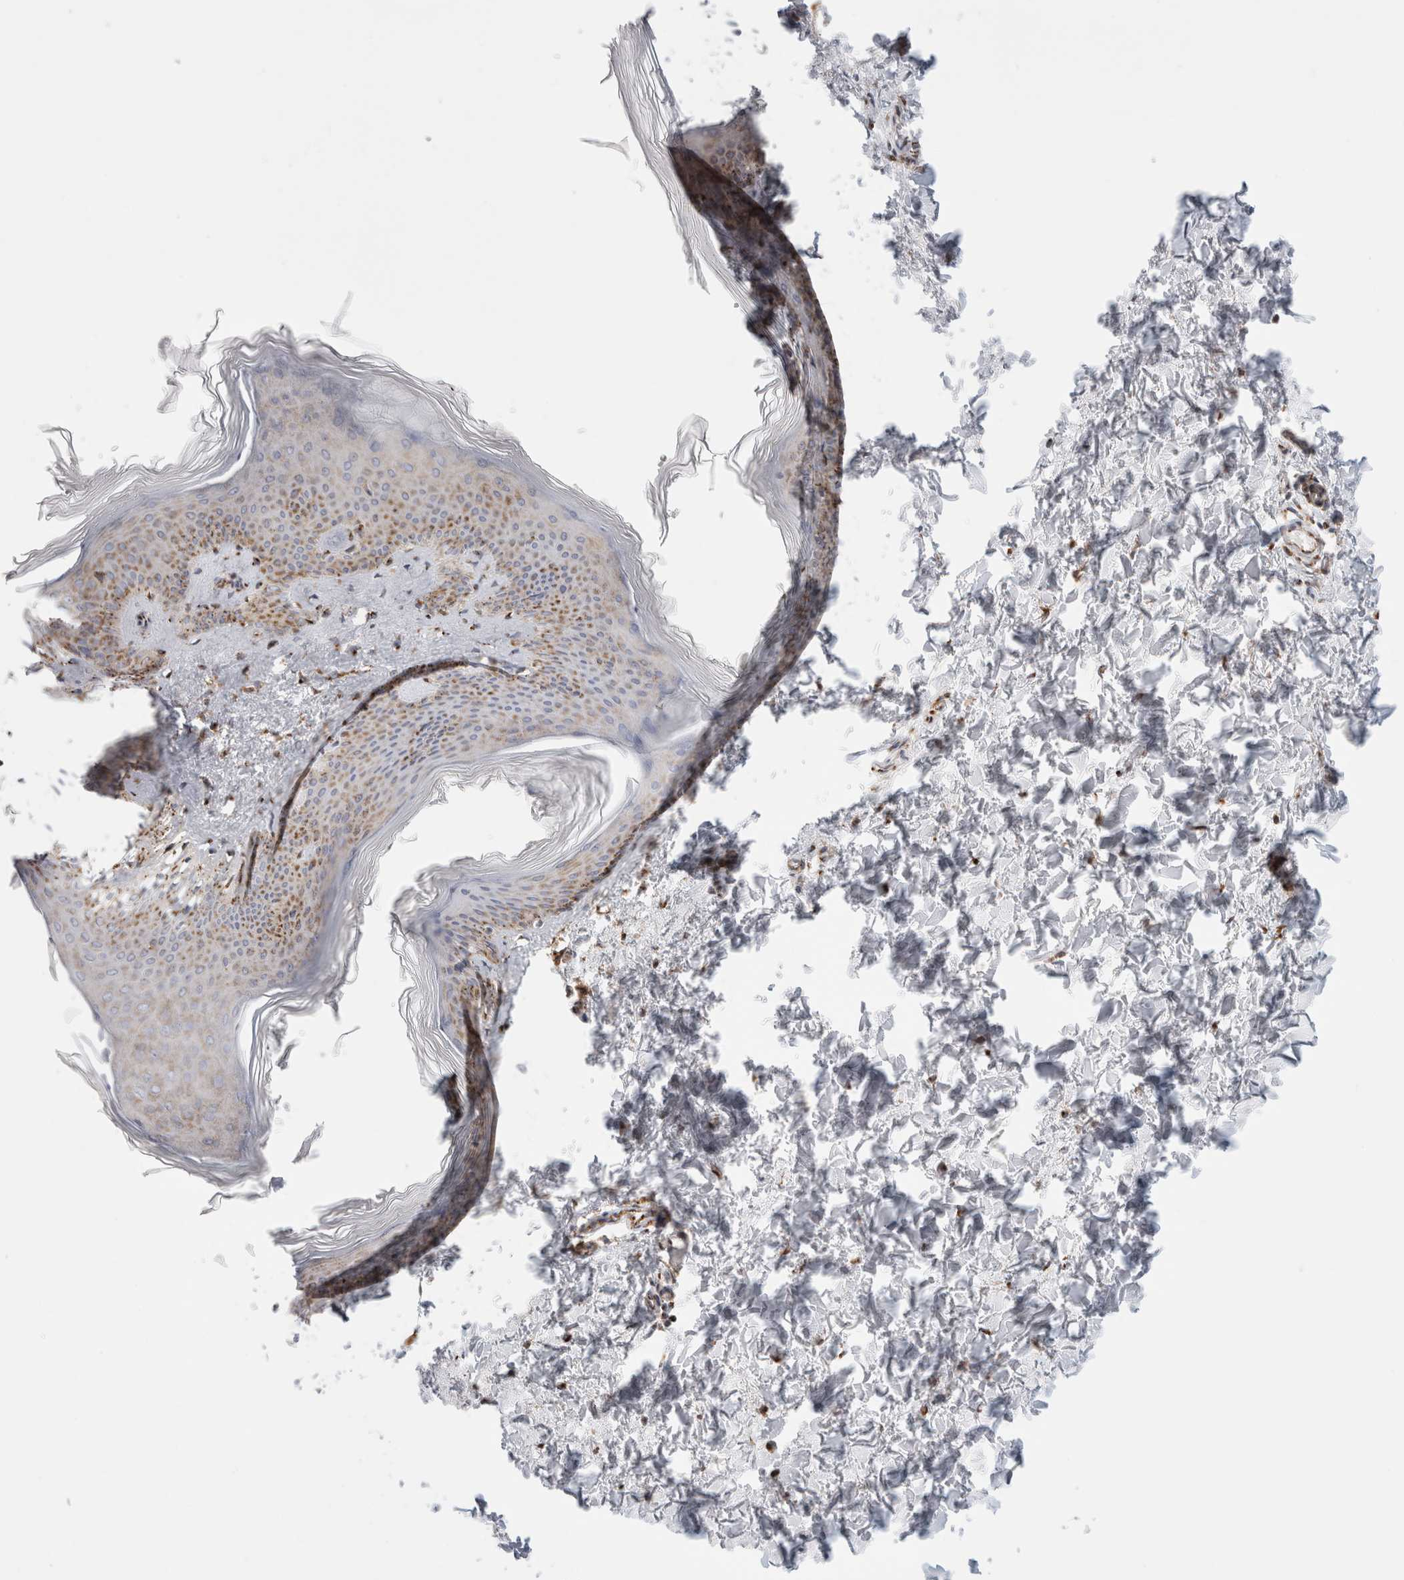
{"staining": {"intensity": "strong", "quantity": ">75%", "location": "cytoplasmic/membranous"}, "tissue": "skin", "cell_type": "Fibroblasts", "image_type": "normal", "snomed": [{"axis": "morphology", "description": "Normal tissue, NOS"}, {"axis": "topography", "description": "Skin"}], "caption": "Immunohistochemistry (IHC) (DAB) staining of benign human skin shows strong cytoplasmic/membranous protein positivity in about >75% of fibroblasts. (DAB (3,3'-diaminobenzidine) IHC with brightfield microscopy, high magnification).", "gene": "MCFD2", "patient": {"sex": "female", "age": 27}}